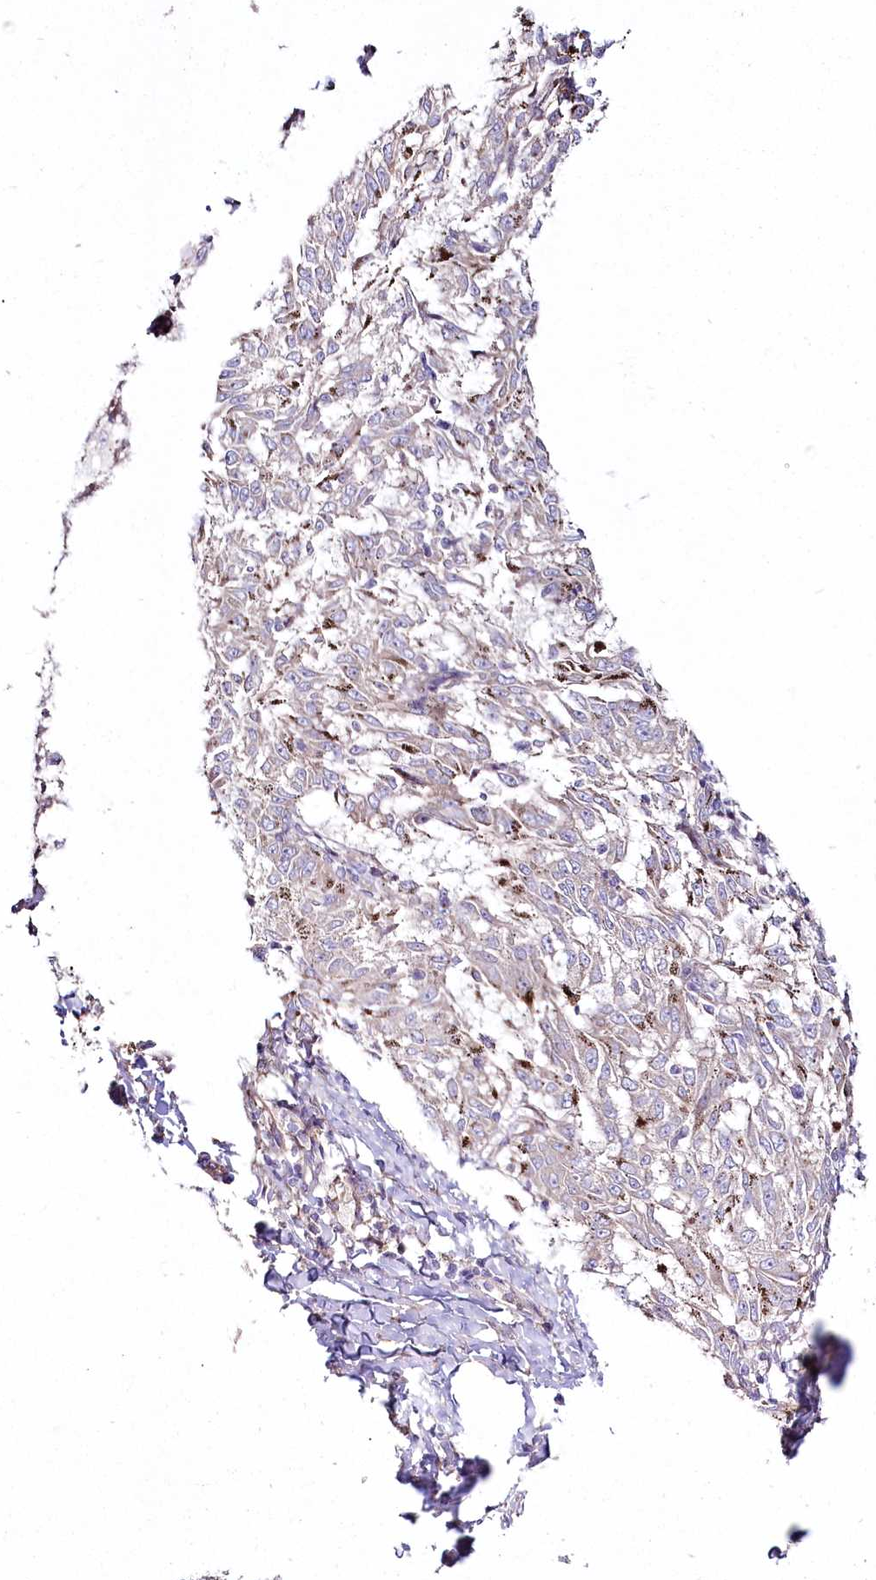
{"staining": {"intensity": "negative", "quantity": "none", "location": "none"}, "tissue": "melanoma", "cell_type": "Tumor cells", "image_type": "cancer", "snomed": [{"axis": "morphology", "description": "Malignant melanoma, NOS"}, {"axis": "topography", "description": "Skin"}], "caption": "Melanoma stained for a protein using IHC displays no expression tumor cells.", "gene": "SUMF1", "patient": {"sex": "female", "age": 72}}